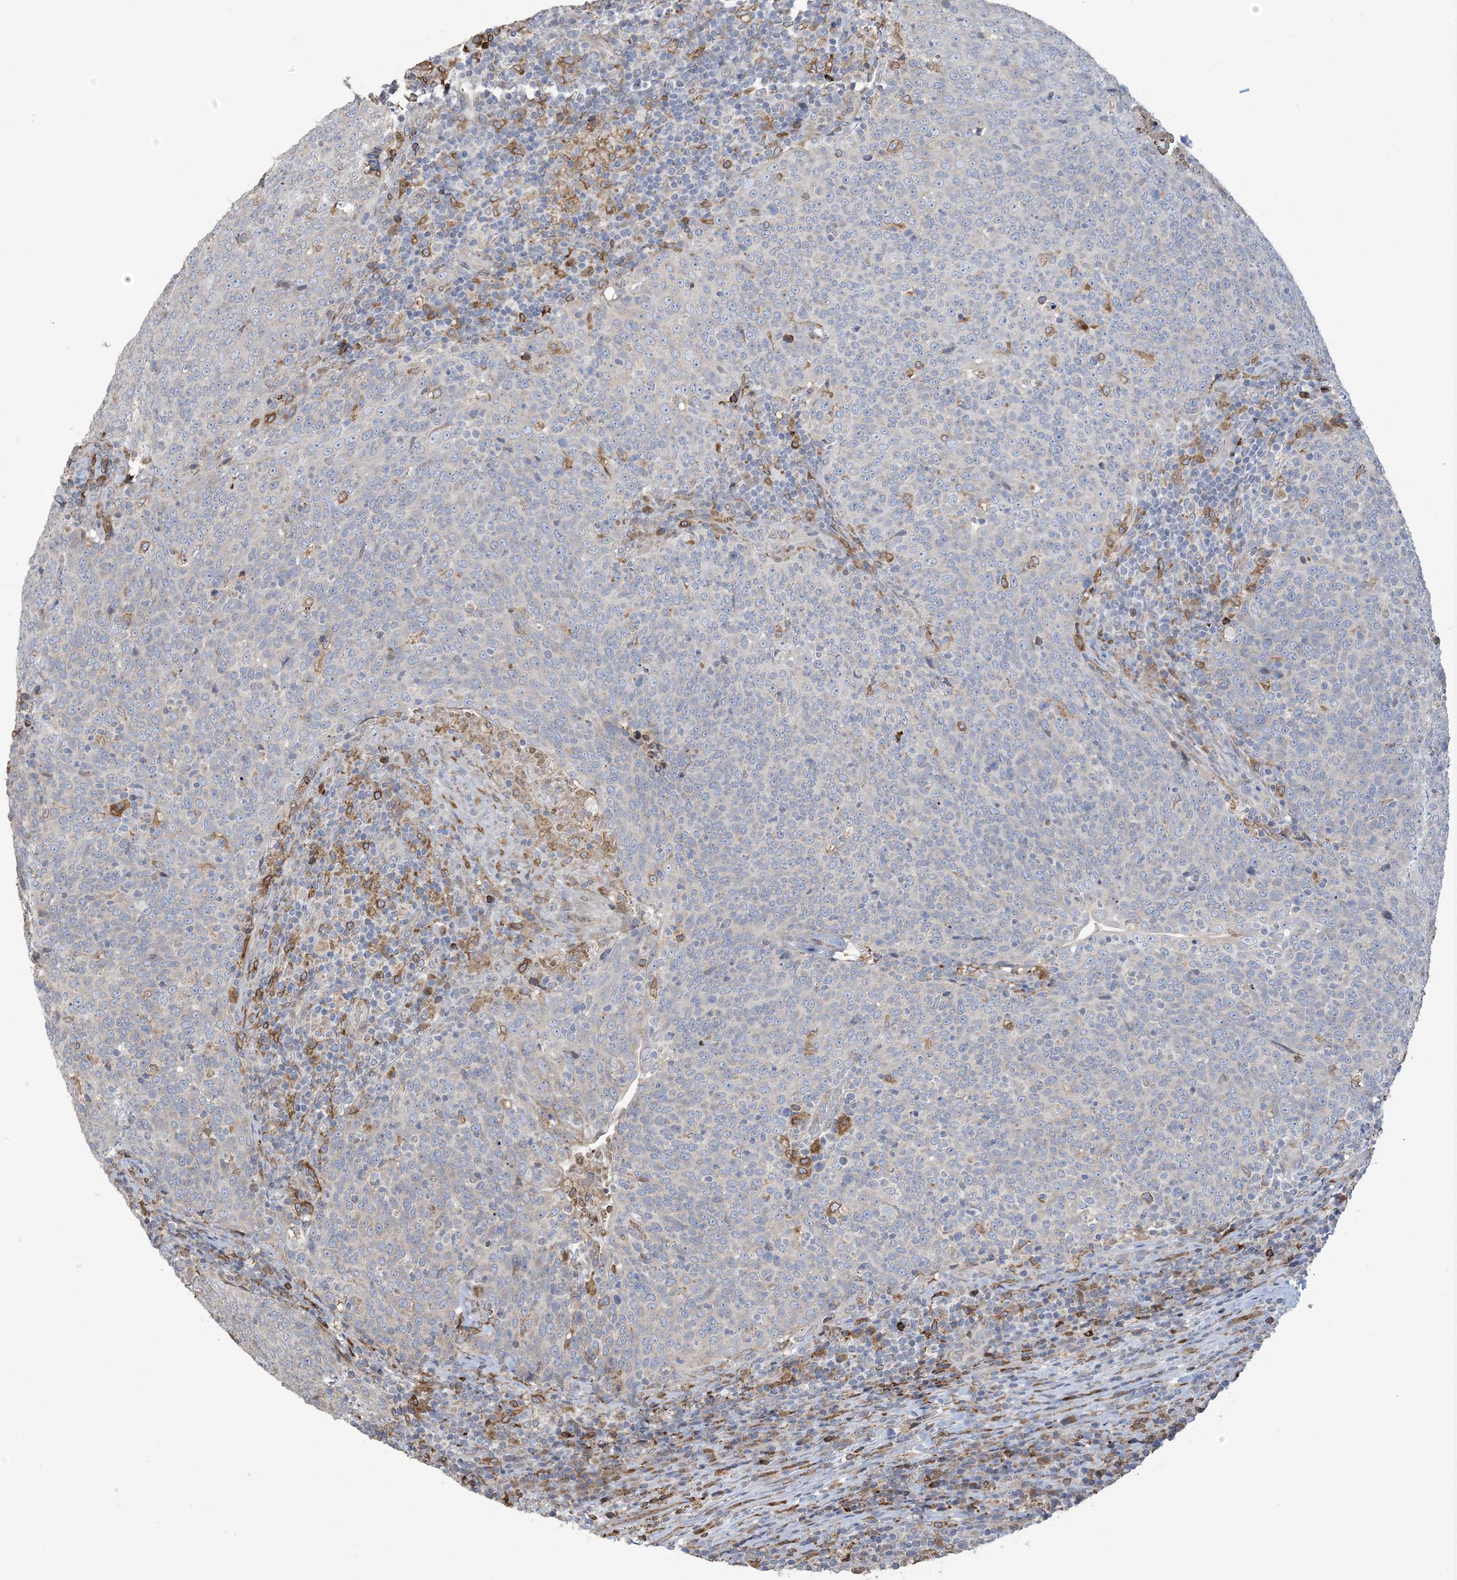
{"staining": {"intensity": "negative", "quantity": "none", "location": "none"}, "tissue": "head and neck cancer", "cell_type": "Tumor cells", "image_type": "cancer", "snomed": [{"axis": "morphology", "description": "Squamous cell carcinoma, NOS"}, {"axis": "morphology", "description": "Squamous cell carcinoma, metastatic, NOS"}, {"axis": "topography", "description": "Lymph node"}, {"axis": "topography", "description": "Head-Neck"}], "caption": "This is an IHC photomicrograph of head and neck cancer. There is no expression in tumor cells.", "gene": "SHANK1", "patient": {"sex": "male", "age": 62}}